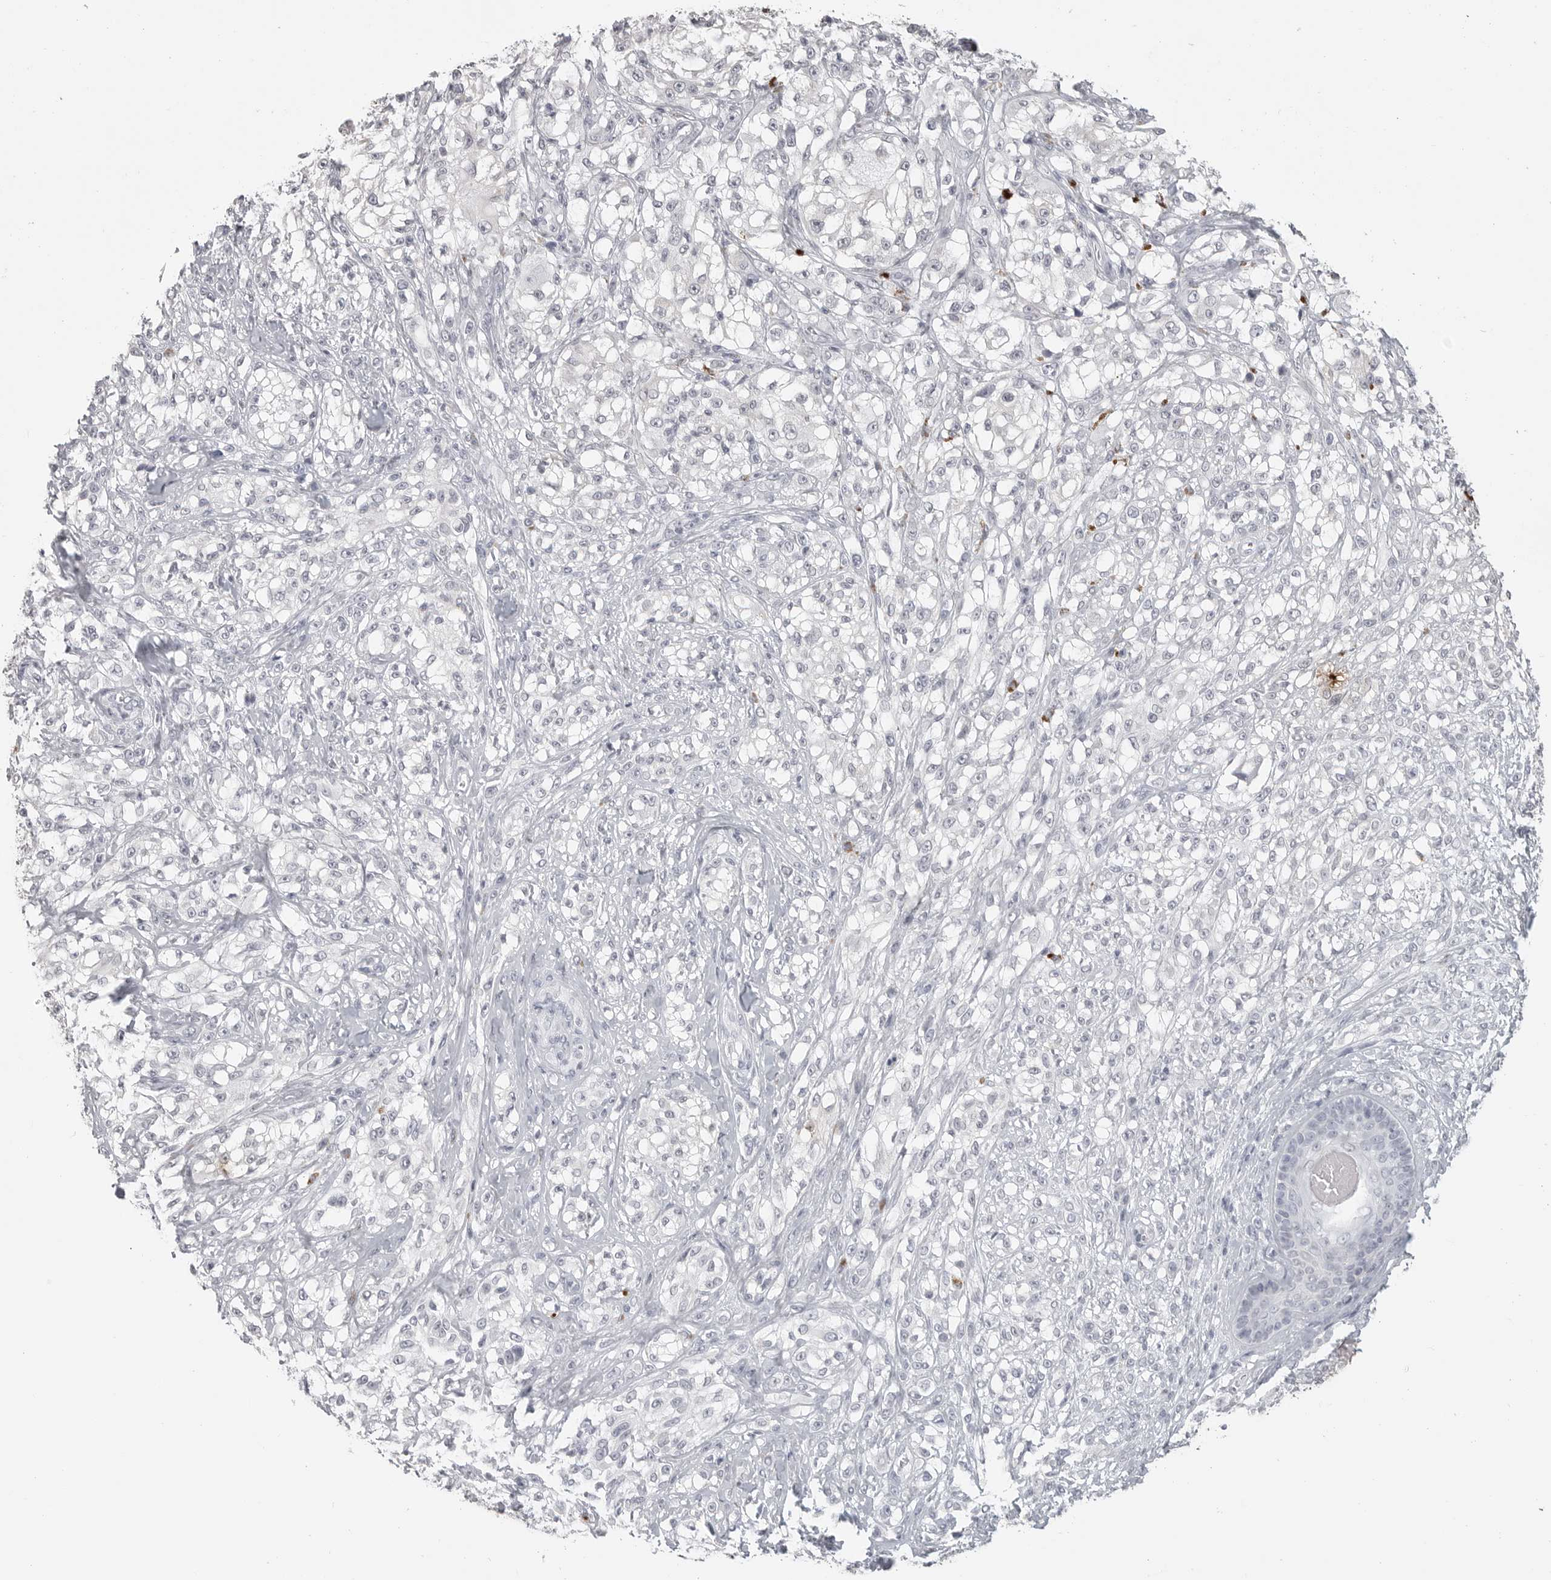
{"staining": {"intensity": "negative", "quantity": "none", "location": "none"}, "tissue": "melanoma", "cell_type": "Tumor cells", "image_type": "cancer", "snomed": [{"axis": "morphology", "description": "Malignant melanoma, NOS"}, {"axis": "topography", "description": "Skin of head"}], "caption": "IHC histopathology image of malignant melanoma stained for a protein (brown), which shows no staining in tumor cells. (DAB IHC, high magnification).", "gene": "PRSS1", "patient": {"sex": "male", "age": 83}}